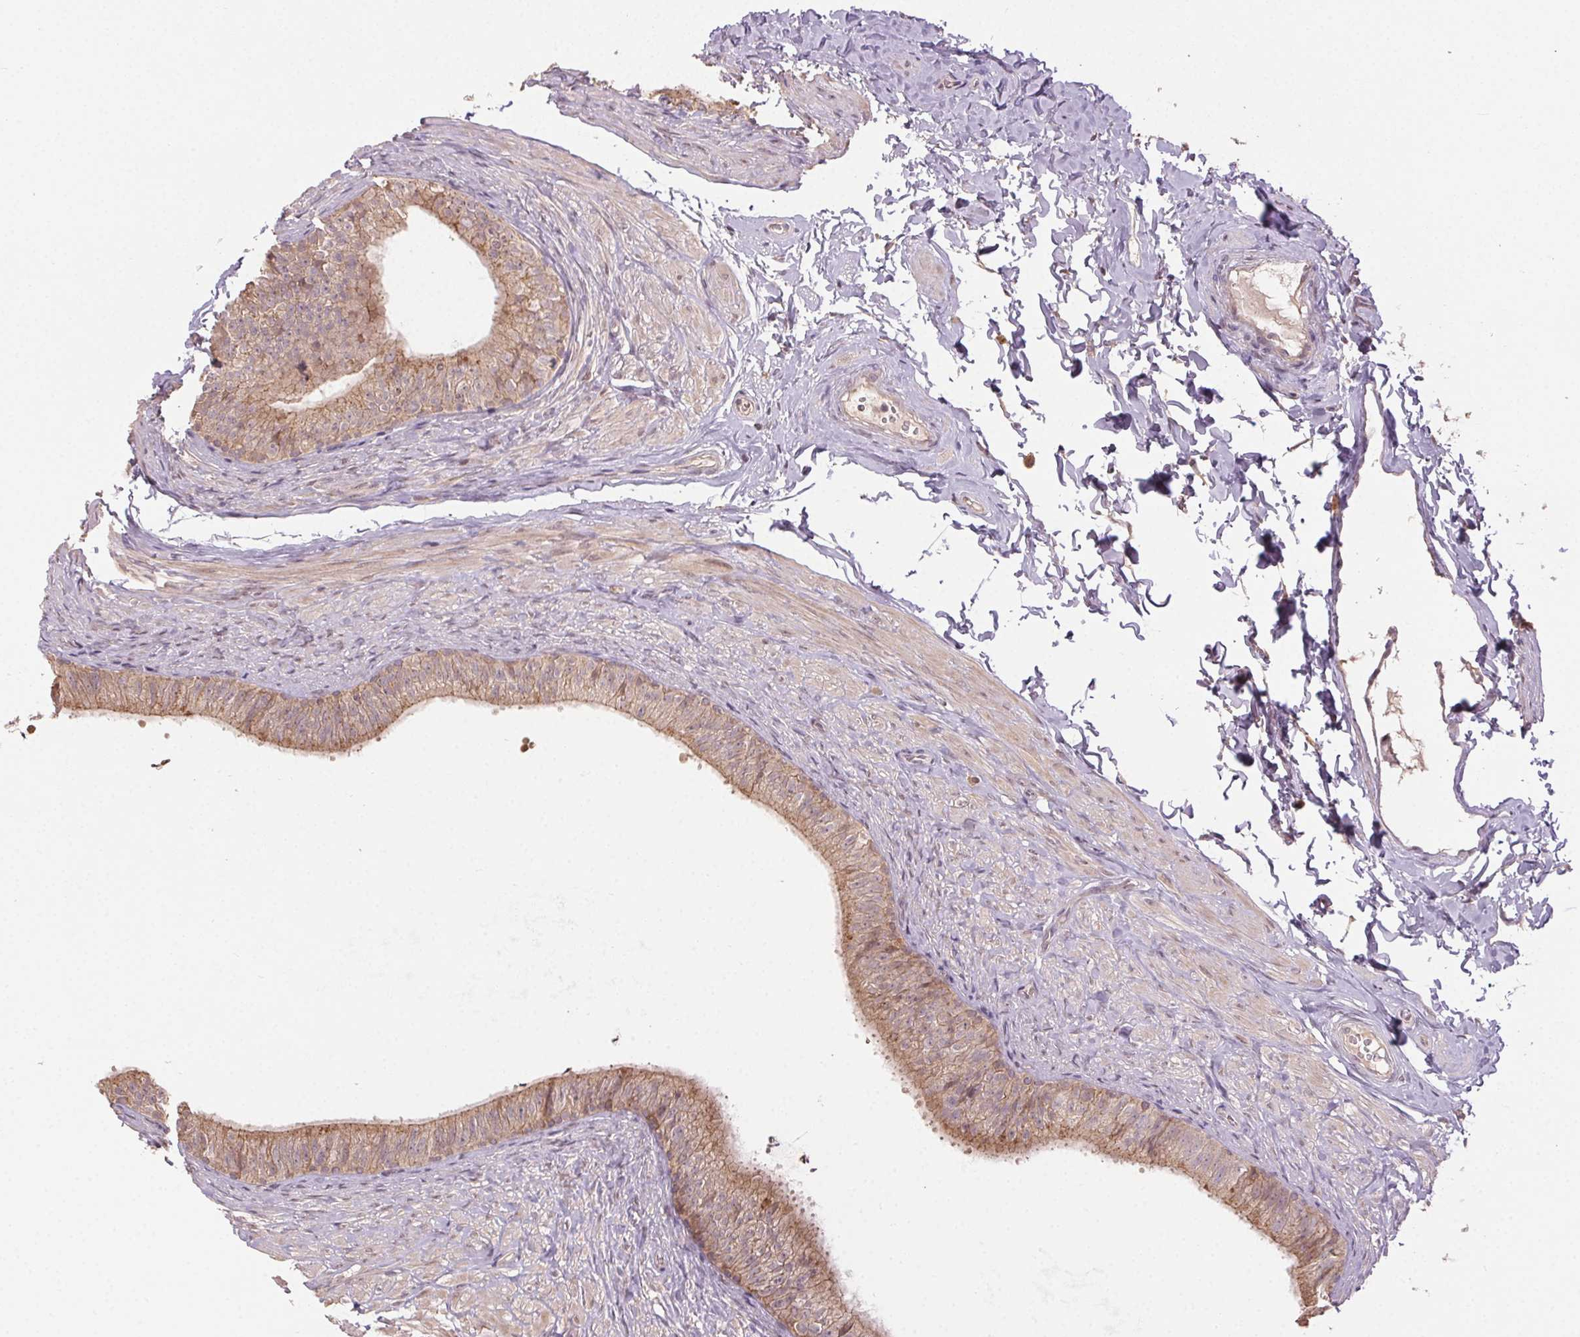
{"staining": {"intensity": "weak", "quantity": ">75%", "location": "cytoplasmic/membranous"}, "tissue": "epididymis", "cell_type": "Glandular cells", "image_type": "normal", "snomed": [{"axis": "morphology", "description": "Normal tissue, NOS"}, {"axis": "topography", "description": "Epididymis, spermatic cord, NOS"}, {"axis": "topography", "description": "Epididymis"}, {"axis": "topography", "description": "Peripheral nerve tissue"}], "caption": "Immunohistochemical staining of normal human epididymis demonstrates >75% levels of weak cytoplasmic/membranous protein positivity in about >75% of glandular cells.", "gene": "ATP1B3", "patient": {"sex": "male", "age": 29}}